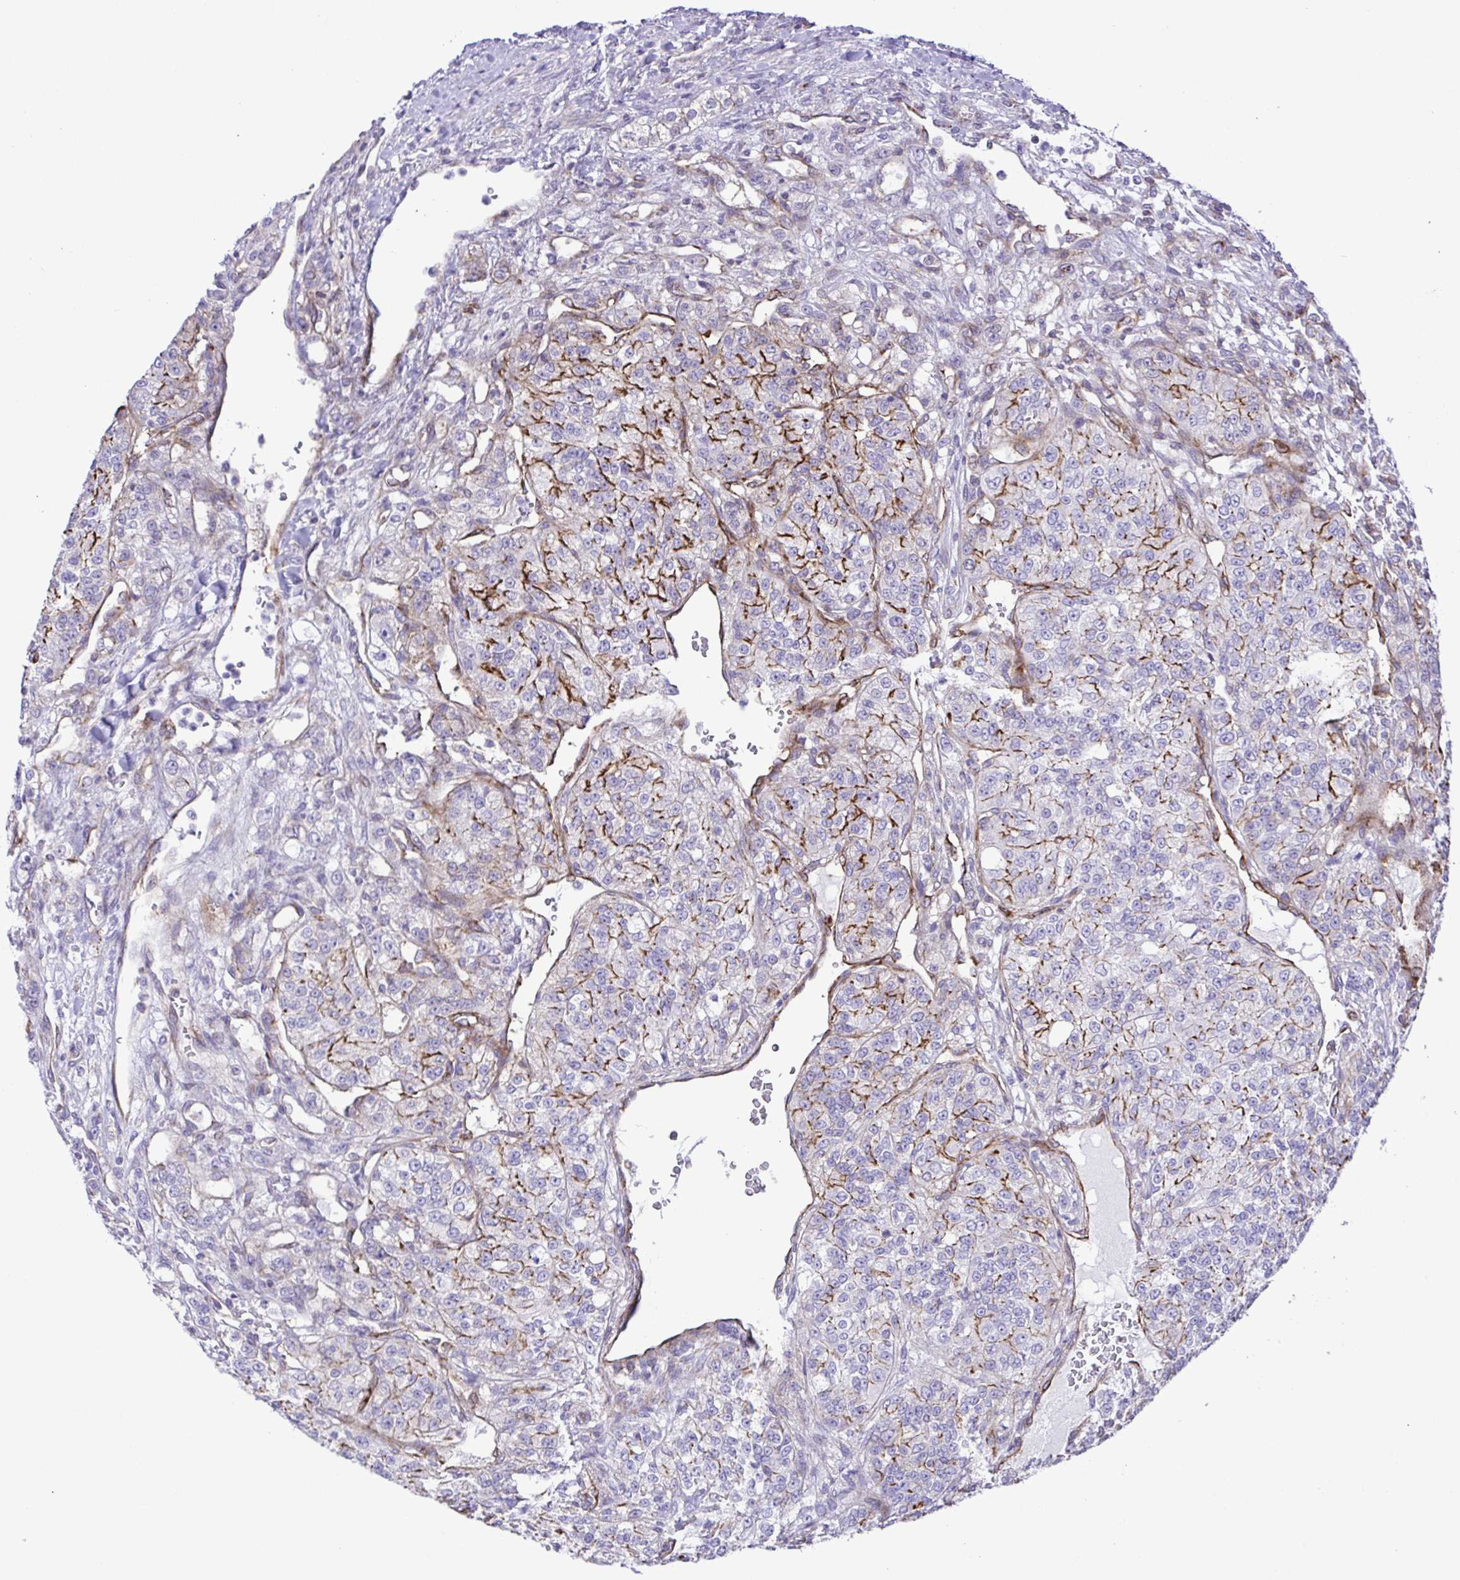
{"staining": {"intensity": "moderate", "quantity": "<25%", "location": "cytoplasmic/membranous"}, "tissue": "renal cancer", "cell_type": "Tumor cells", "image_type": "cancer", "snomed": [{"axis": "morphology", "description": "Adenocarcinoma, NOS"}, {"axis": "topography", "description": "Kidney"}], "caption": "A micrograph showing moderate cytoplasmic/membranous staining in about <25% of tumor cells in renal cancer, as visualized by brown immunohistochemical staining.", "gene": "FLT1", "patient": {"sex": "female", "age": 63}}